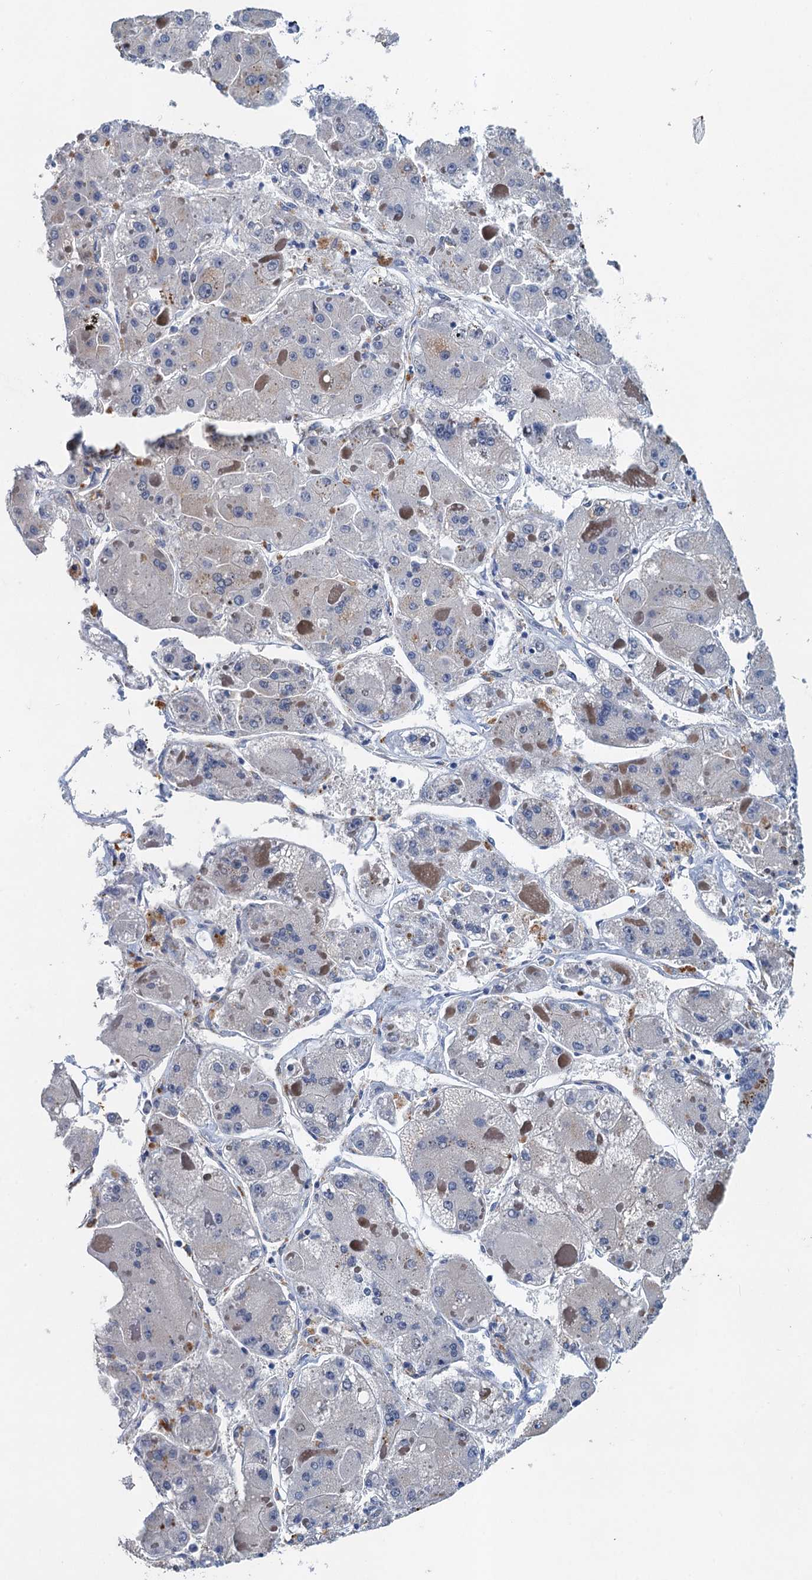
{"staining": {"intensity": "negative", "quantity": "none", "location": "none"}, "tissue": "liver cancer", "cell_type": "Tumor cells", "image_type": "cancer", "snomed": [{"axis": "morphology", "description": "Carcinoma, Hepatocellular, NOS"}, {"axis": "topography", "description": "Liver"}], "caption": "DAB (3,3'-diaminobenzidine) immunohistochemical staining of human hepatocellular carcinoma (liver) displays no significant positivity in tumor cells. (Brightfield microscopy of DAB (3,3'-diaminobenzidine) IHC at high magnification).", "gene": "NBEA", "patient": {"sex": "female", "age": 73}}